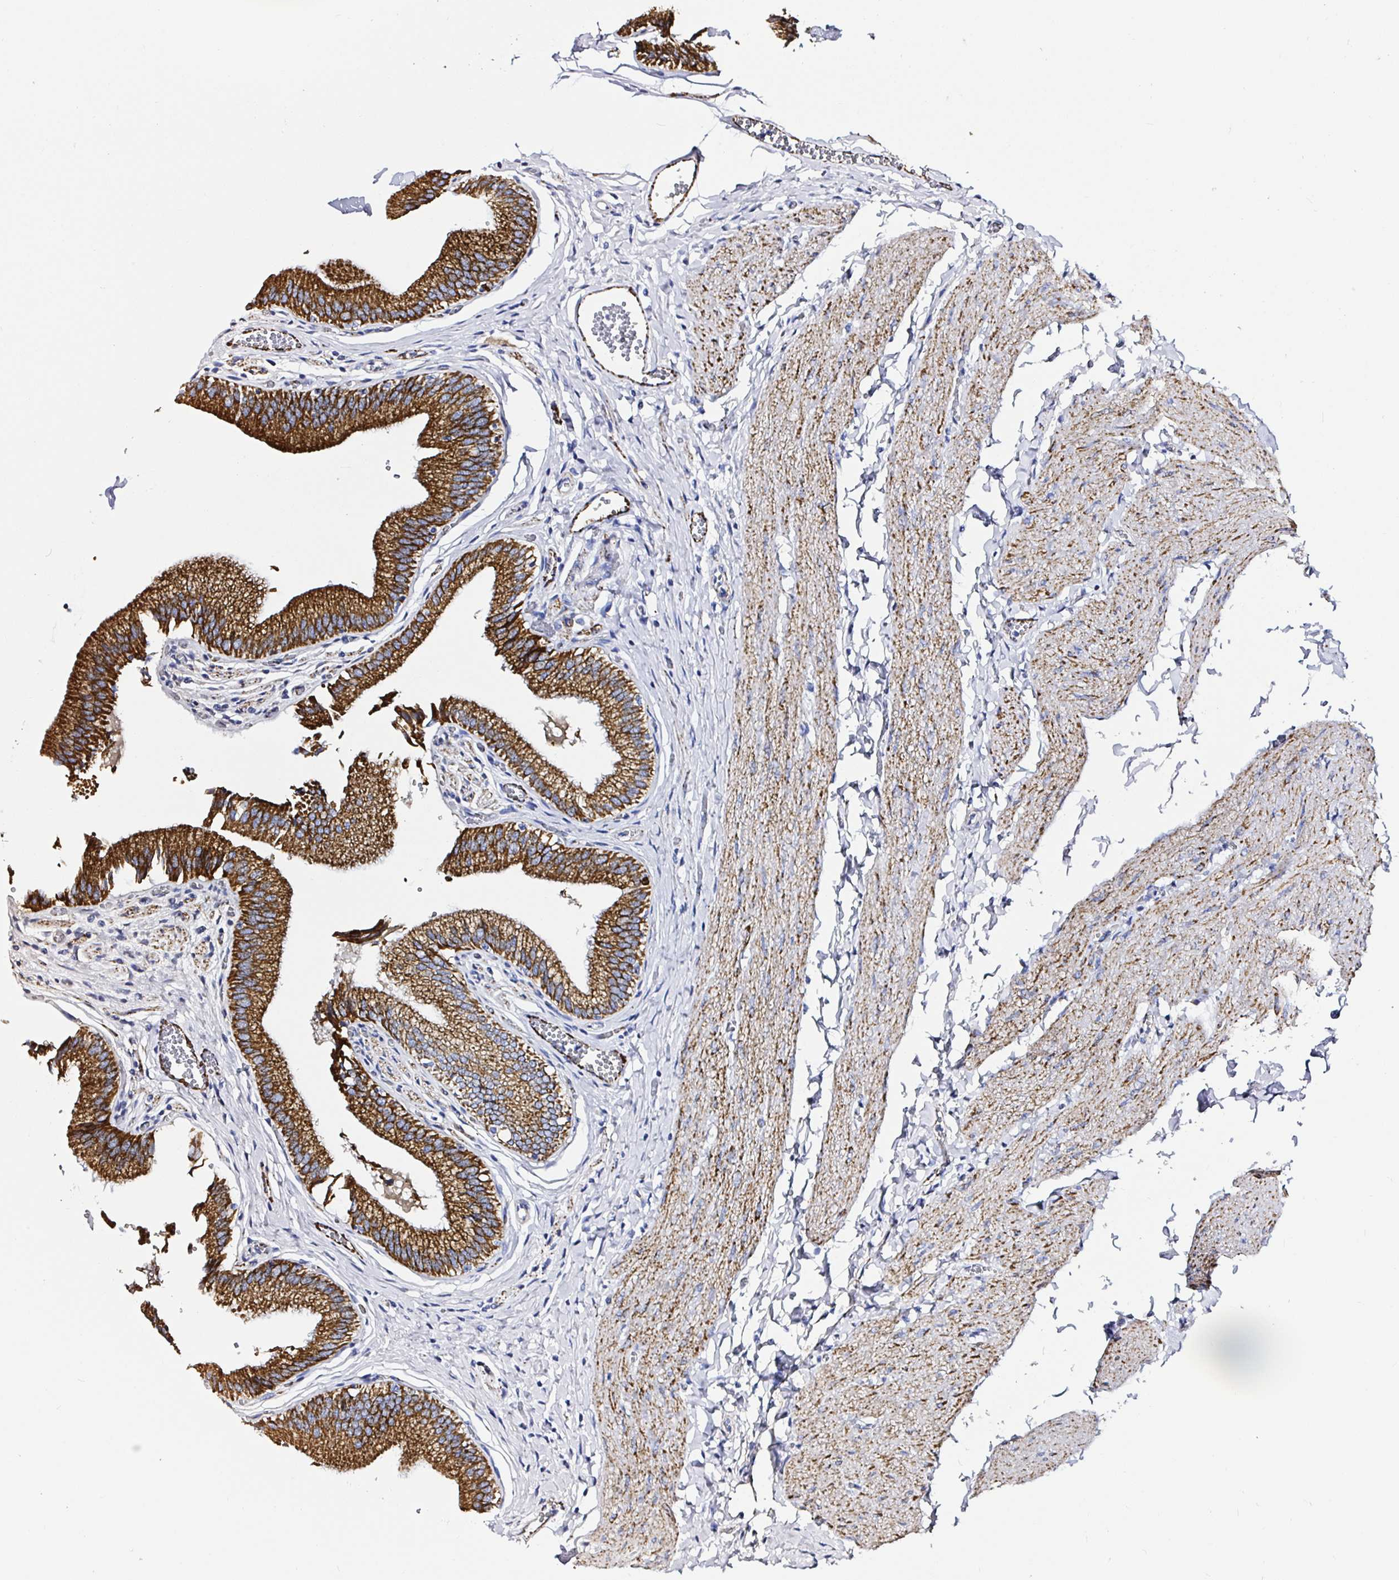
{"staining": {"intensity": "strong", "quantity": ">75%", "location": "cytoplasmic/membranous"}, "tissue": "gallbladder", "cell_type": "Glandular cells", "image_type": "normal", "snomed": [{"axis": "morphology", "description": "Normal tissue, NOS"}, {"axis": "topography", "description": "Gallbladder"}, {"axis": "topography", "description": "Peripheral nerve tissue"}], "caption": "DAB immunohistochemical staining of benign gallbladder displays strong cytoplasmic/membranous protein positivity in about >75% of glandular cells. (IHC, brightfield microscopy, high magnification).", "gene": "MAOA", "patient": {"sex": "male", "age": 17}}